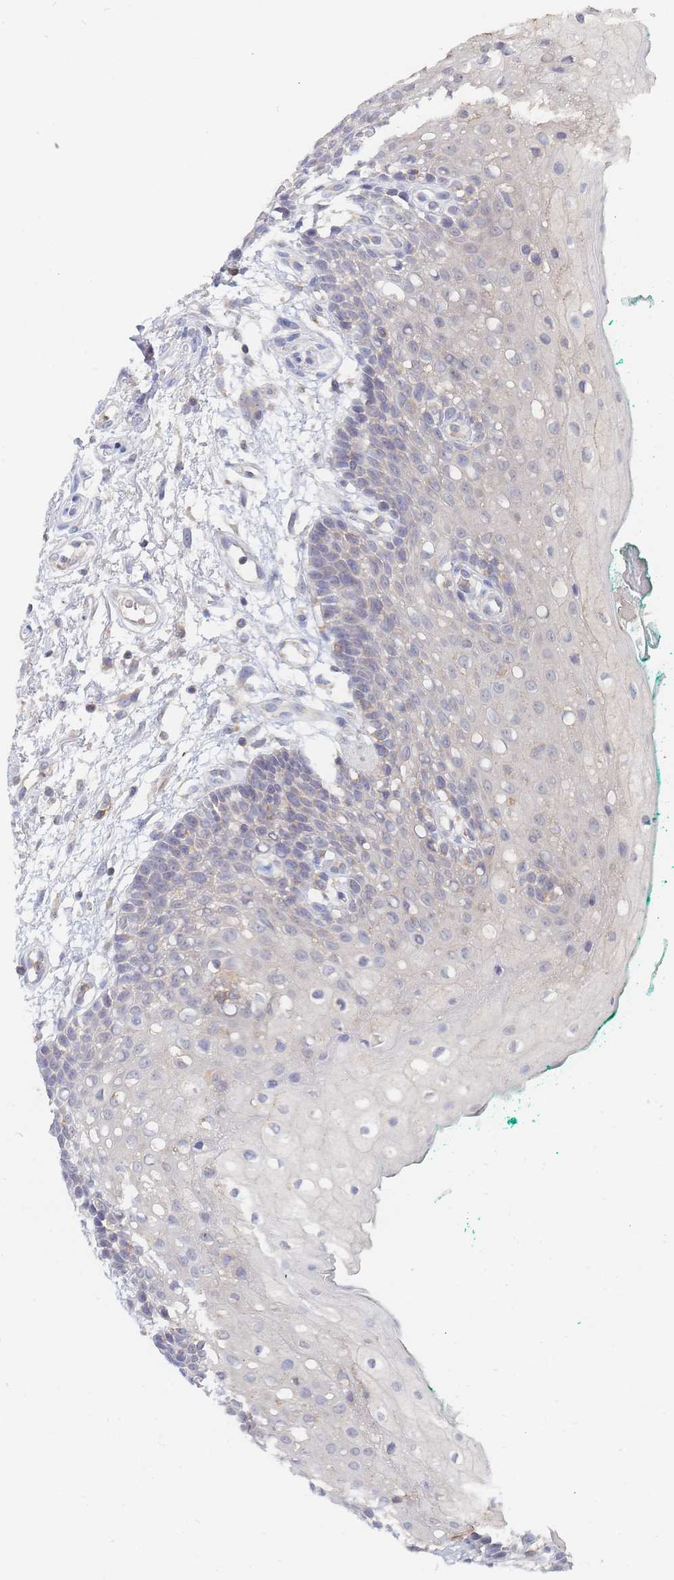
{"staining": {"intensity": "weak", "quantity": "<25%", "location": "cytoplasmic/membranous"}, "tissue": "oral mucosa", "cell_type": "Squamous epithelial cells", "image_type": "normal", "snomed": [{"axis": "morphology", "description": "Normal tissue, NOS"}, {"axis": "morphology", "description": "Squamous cell carcinoma, NOS"}, {"axis": "topography", "description": "Oral tissue"}, {"axis": "topography", "description": "Tounge, NOS"}, {"axis": "topography", "description": "Head-Neck"}], "caption": "Oral mucosa stained for a protein using IHC demonstrates no staining squamous epithelial cells.", "gene": "PPP6C", "patient": {"sex": "male", "age": 79}}